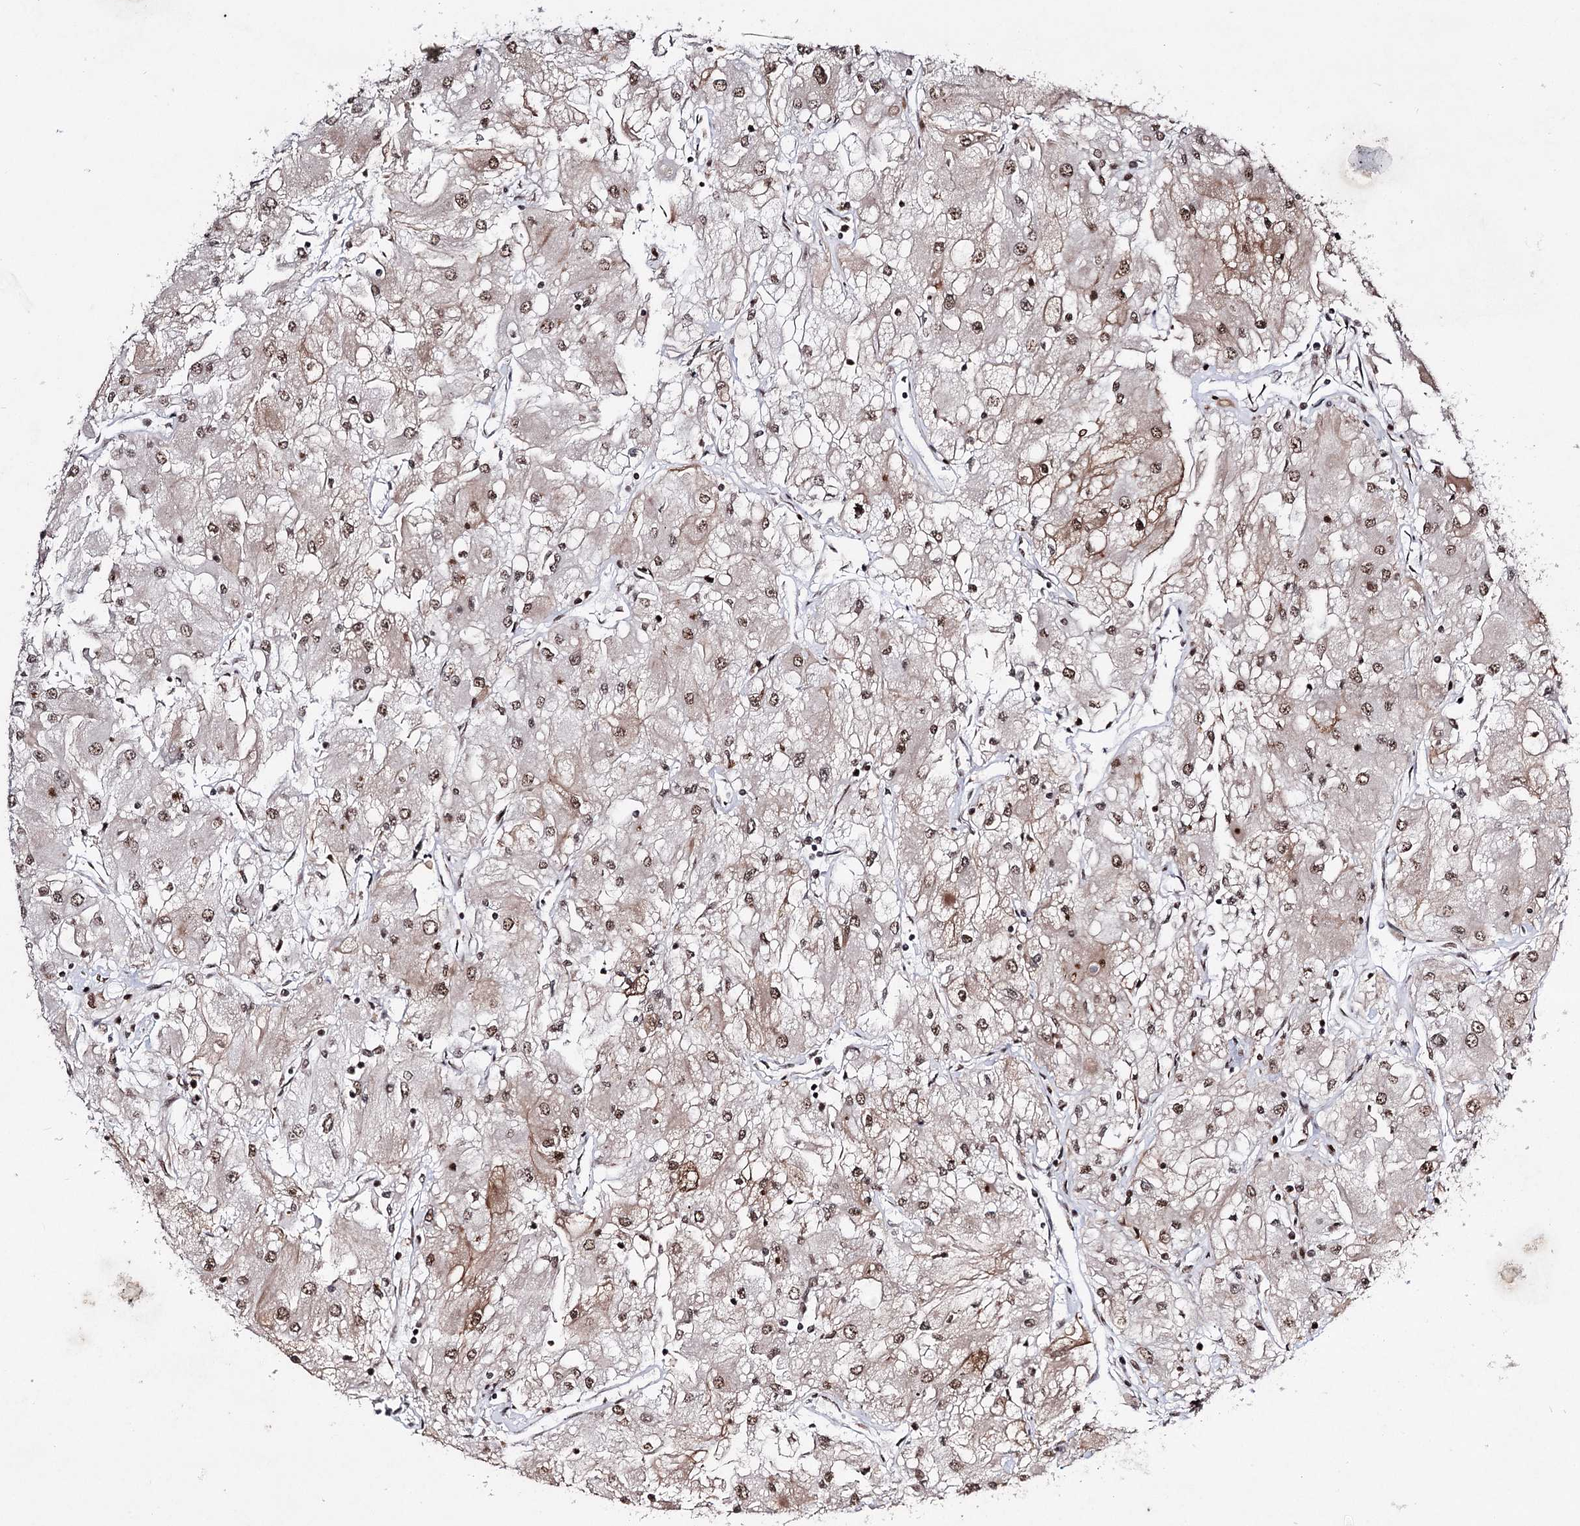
{"staining": {"intensity": "moderate", "quantity": ">75%", "location": "nuclear"}, "tissue": "renal cancer", "cell_type": "Tumor cells", "image_type": "cancer", "snomed": [{"axis": "morphology", "description": "Adenocarcinoma, NOS"}, {"axis": "topography", "description": "Kidney"}], "caption": "Immunohistochemical staining of human renal cancer displays moderate nuclear protein expression in about >75% of tumor cells.", "gene": "PDCD4", "patient": {"sex": "male", "age": 80}}